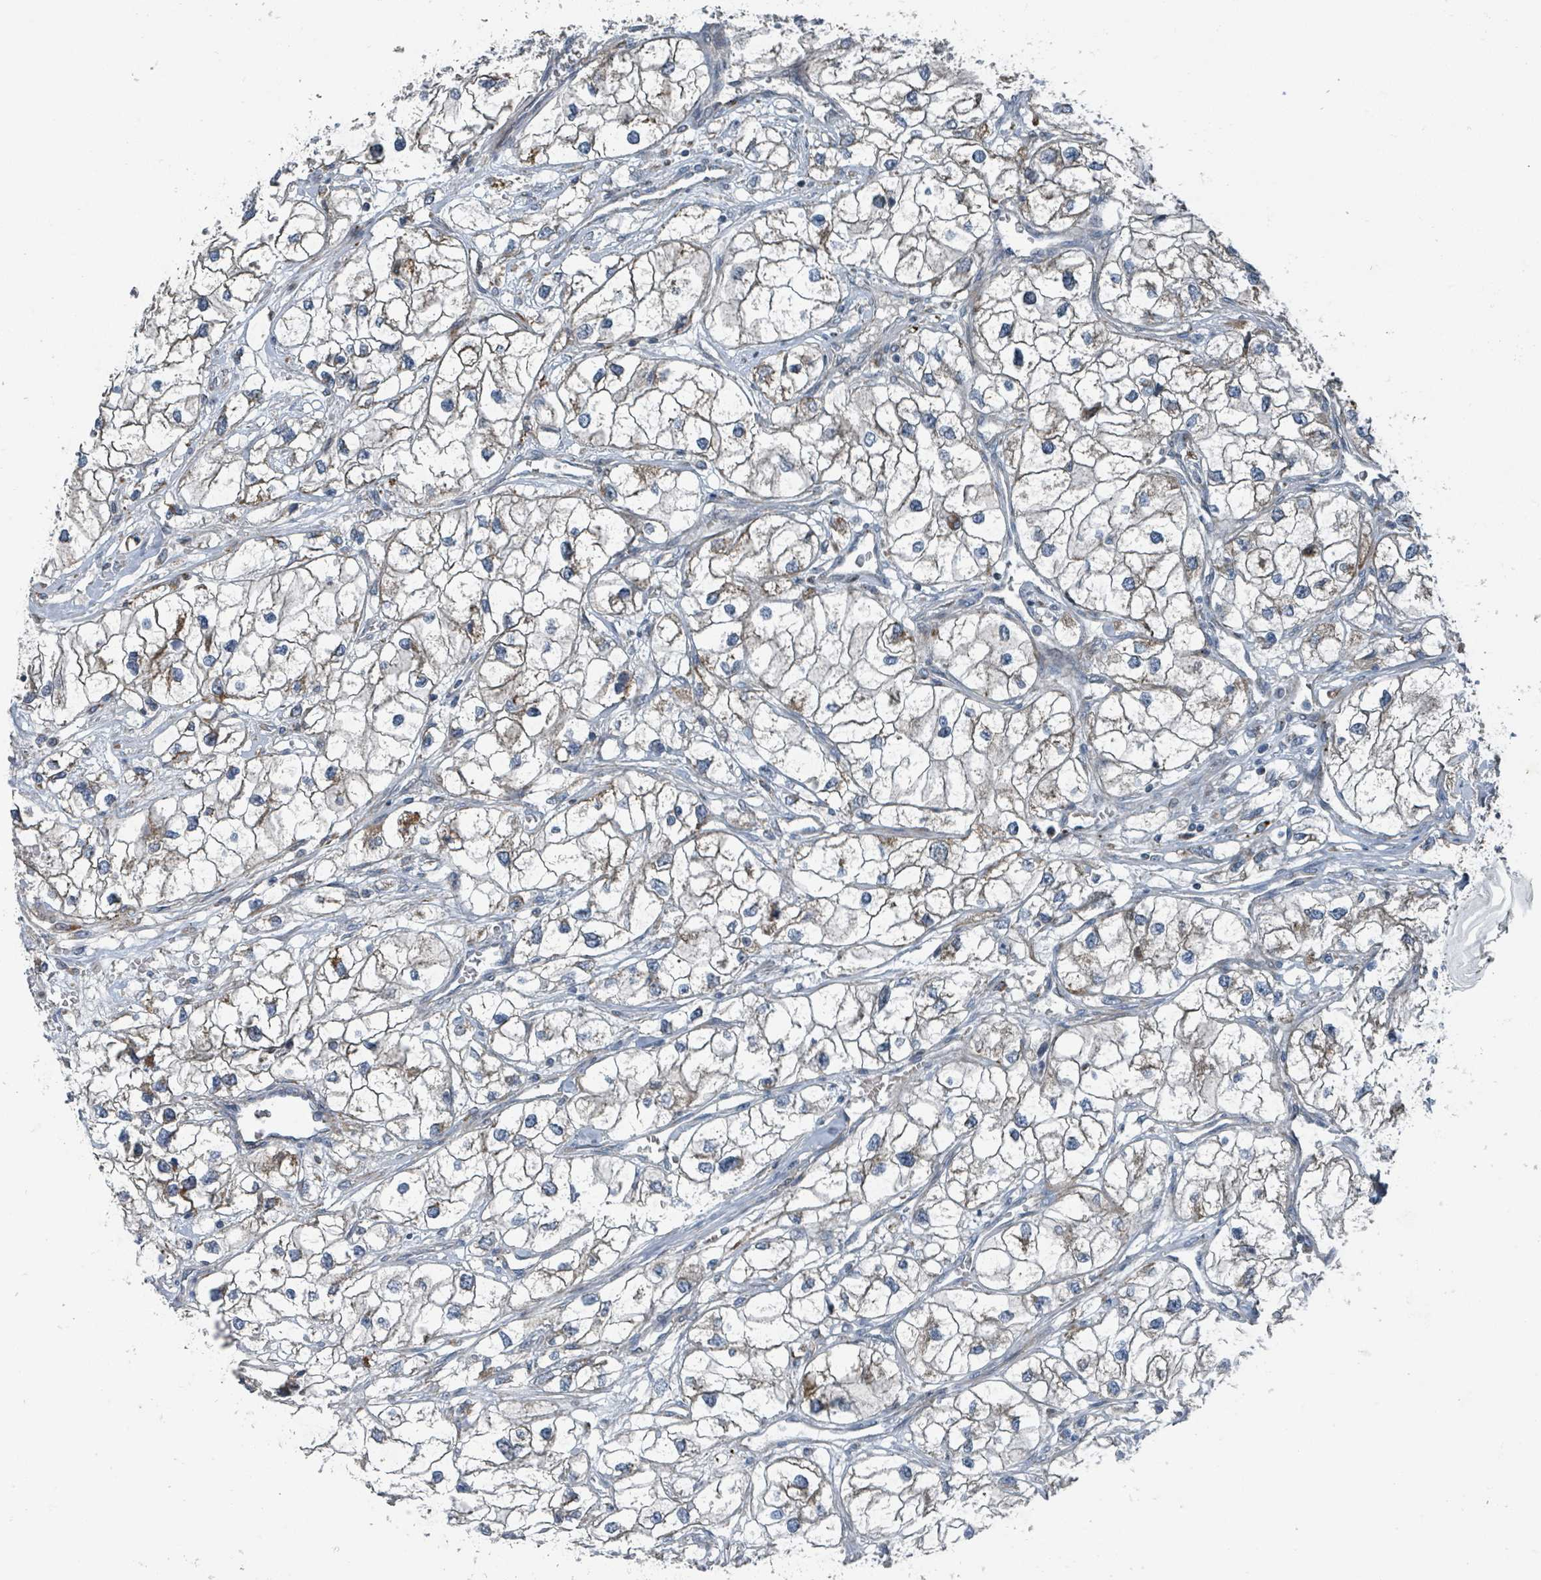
{"staining": {"intensity": "moderate", "quantity": "<25%", "location": "cytoplasmic/membranous"}, "tissue": "renal cancer", "cell_type": "Tumor cells", "image_type": "cancer", "snomed": [{"axis": "morphology", "description": "Adenocarcinoma, NOS"}, {"axis": "topography", "description": "Kidney"}], "caption": "Adenocarcinoma (renal) stained with a brown dye displays moderate cytoplasmic/membranous positive positivity in approximately <25% of tumor cells.", "gene": "DIPK2A", "patient": {"sex": "male", "age": 59}}